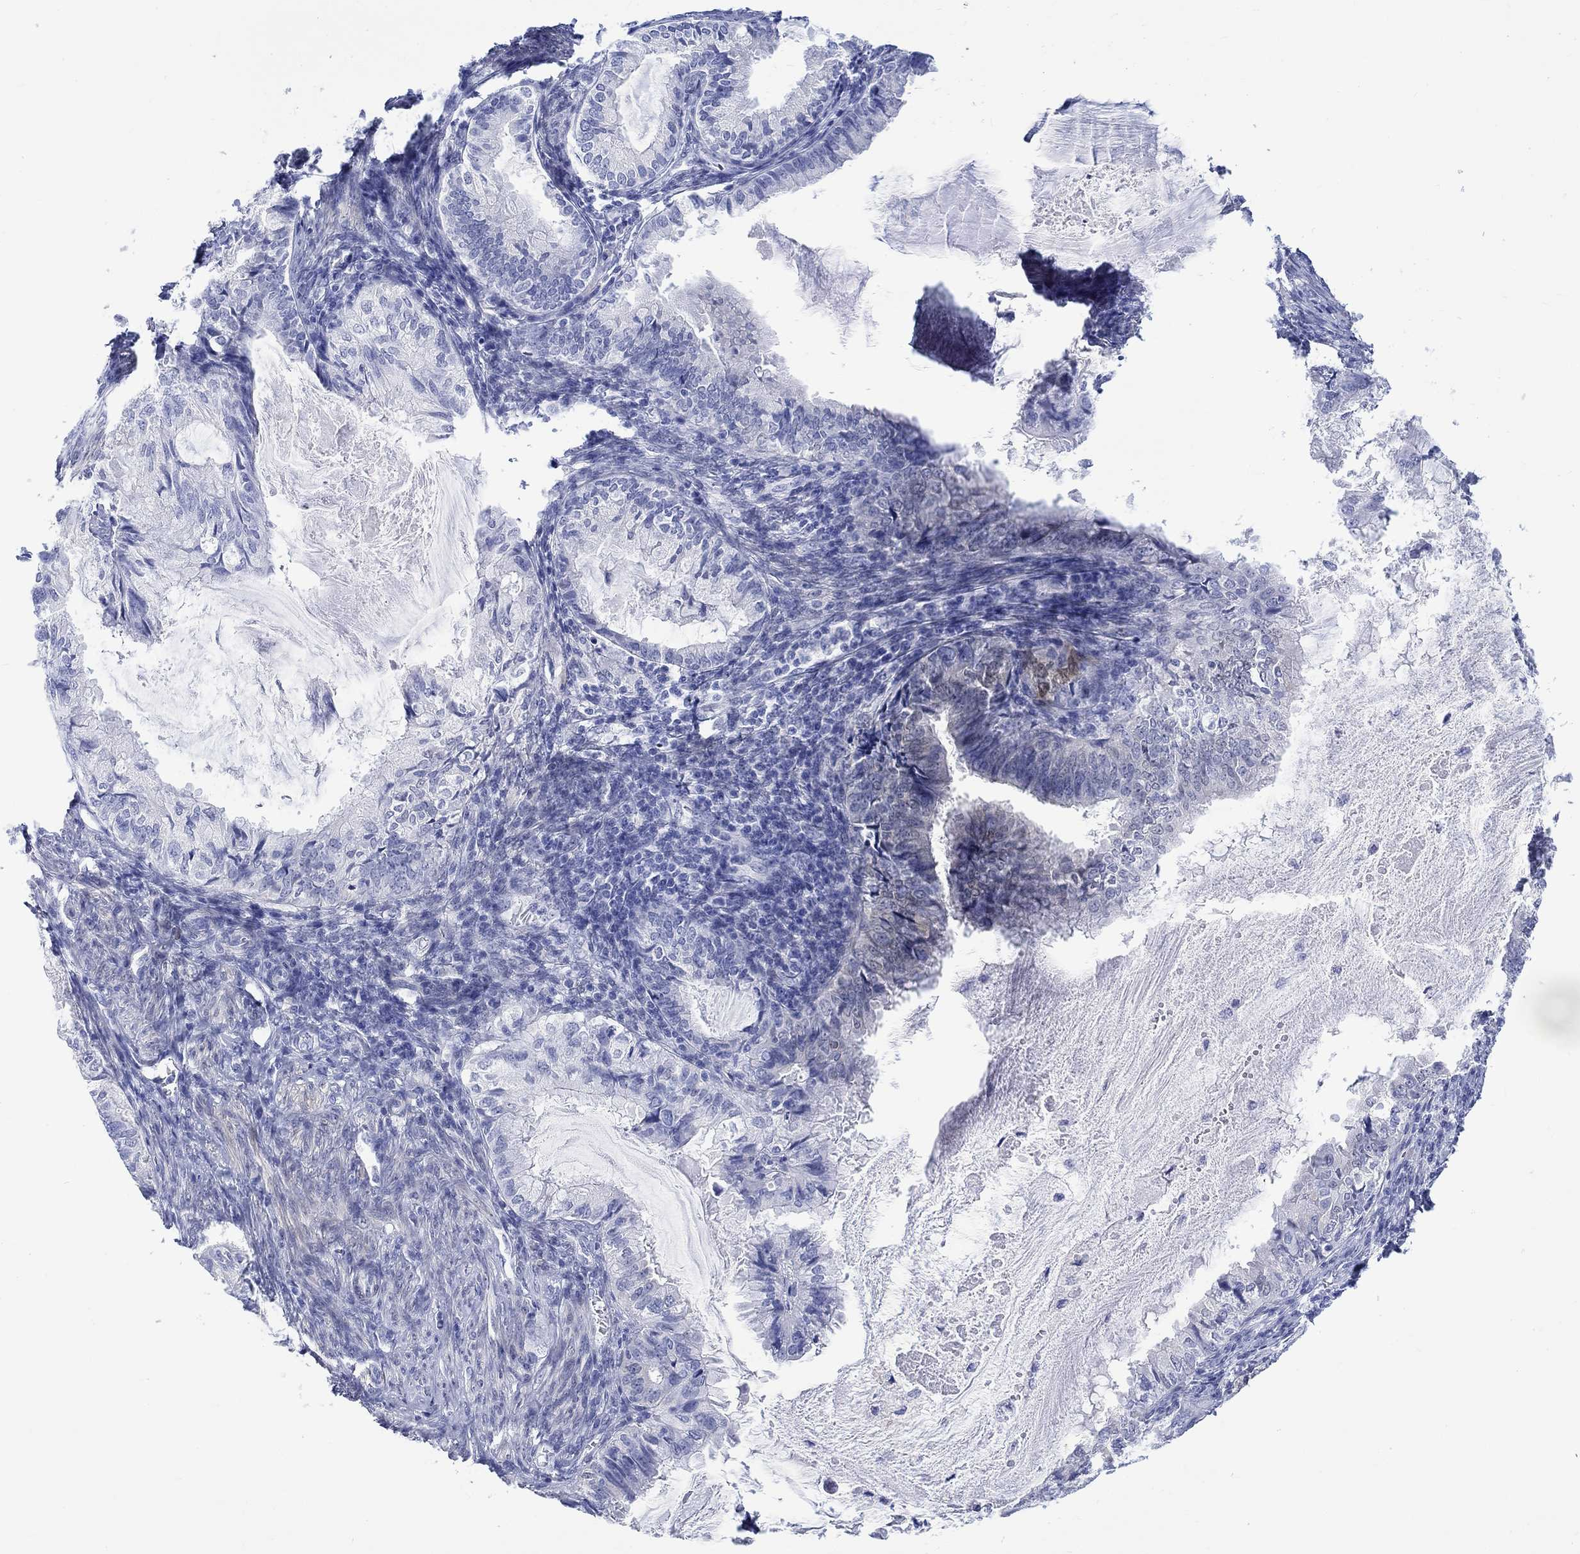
{"staining": {"intensity": "negative", "quantity": "none", "location": "none"}, "tissue": "endometrial cancer", "cell_type": "Tumor cells", "image_type": "cancer", "snomed": [{"axis": "morphology", "description": "Adenocarcinoma, NOS"}, {"axis": "topography", "description": "Endometrium"}], "caption": "The image reveals no staining of tumor cells in endometrial cancer. Nuclei are stained in blue.", "gene": "MSI1", "patient": {"sex": "female", "age": 86}}